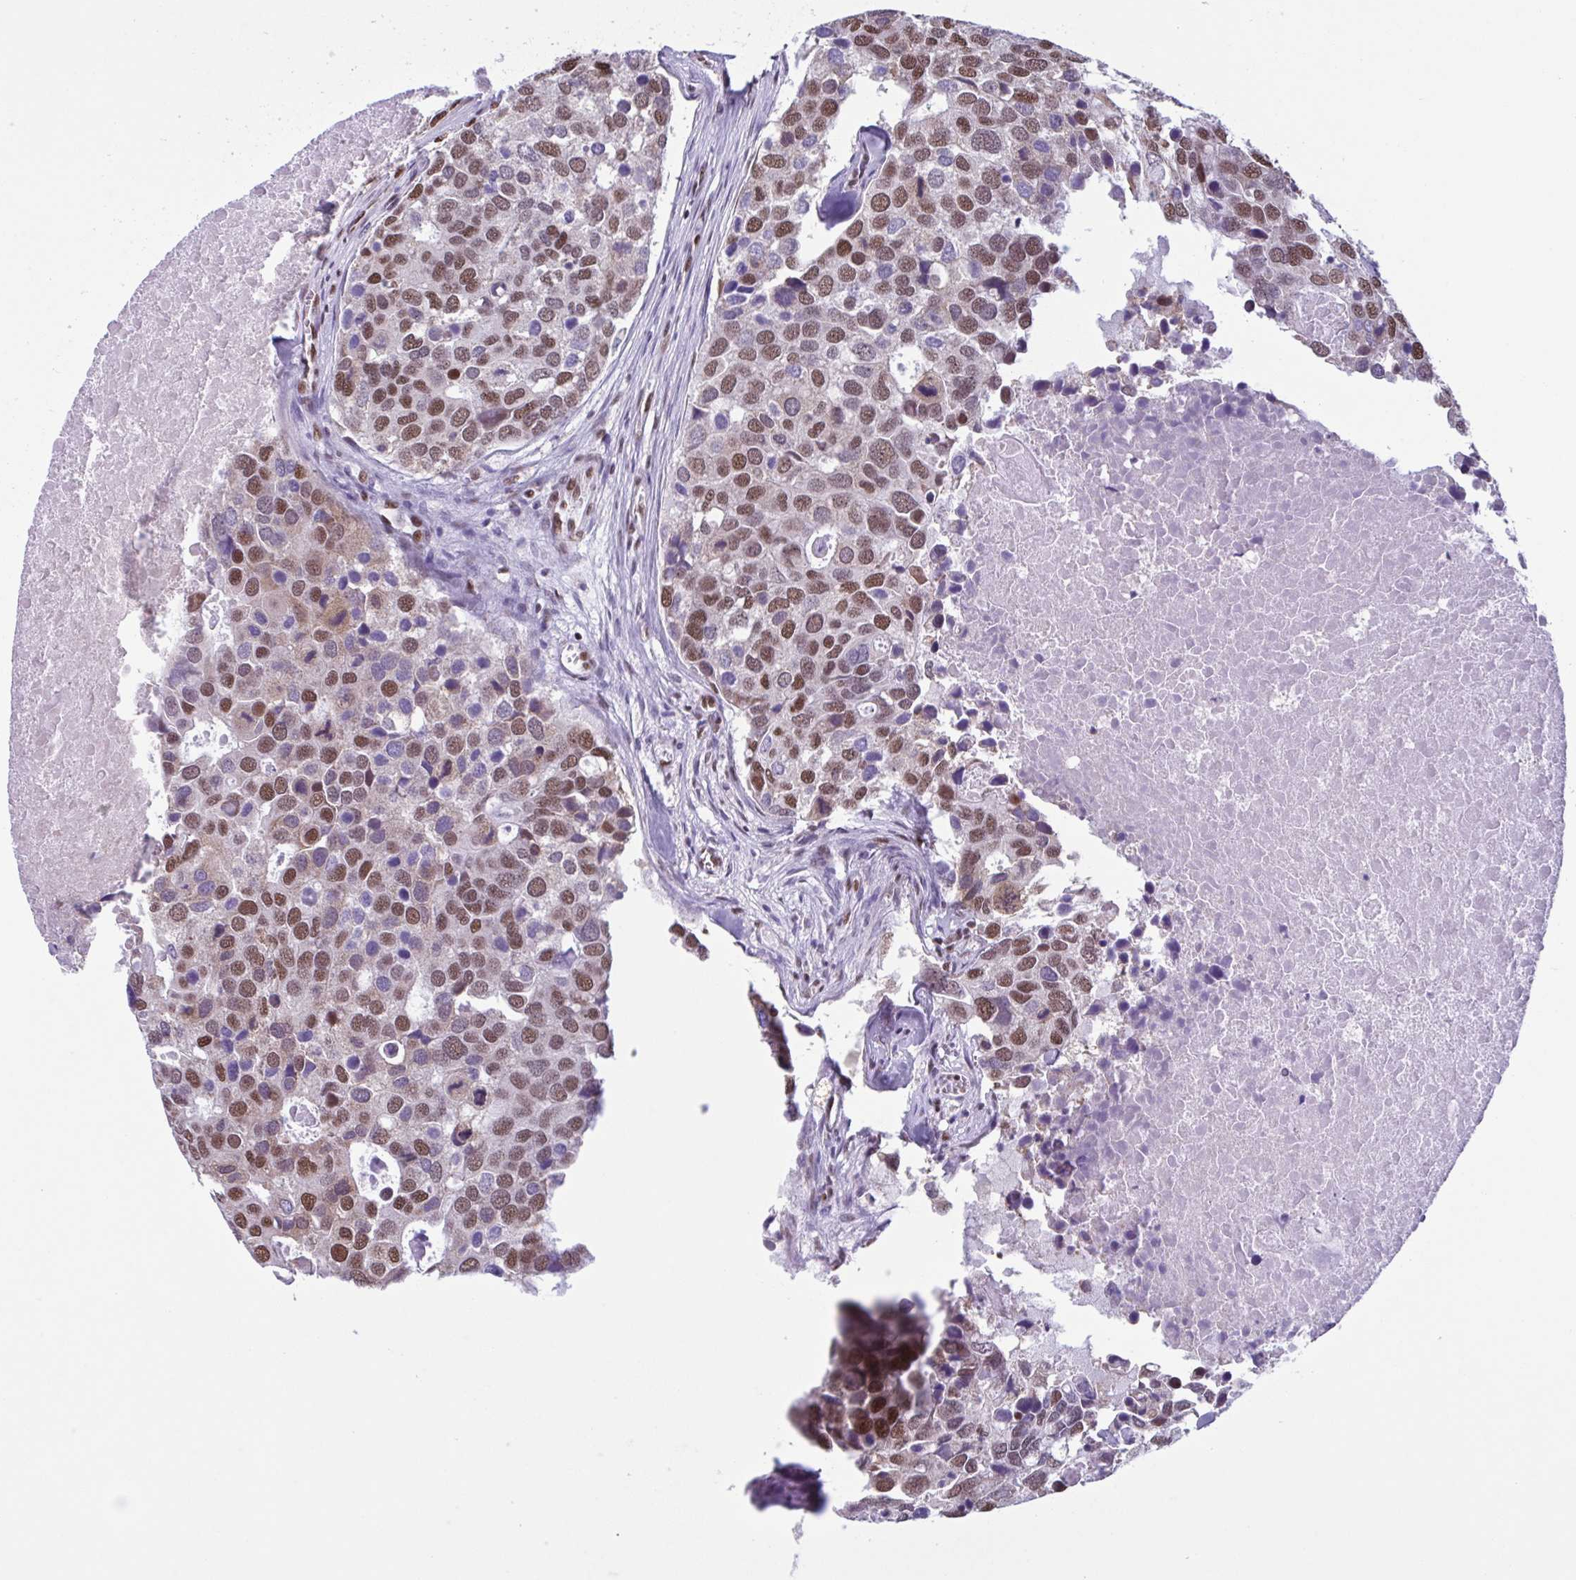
{"staining": {"intensity": "moderate", "quantity": ">75%", "location": "nuclear"}, "tissue": "breast cancer", "cell_type": "Tumor cells", "image_type": "cancer", "snomed": [{"axis": "morphology", "description": "Duct carcinoma"}, {"axis": "topography", "description": "Breast"}], "caption": "DAB (3,3'-diaminobenzidine) immunohistochemical staining of human intraductal carcinoma (breast) displays moderate nuclear protein positivity in approximately >75% of tumor cells.", "gene": "TIMM21", "patient": {"sex": "female", "age": 83}}